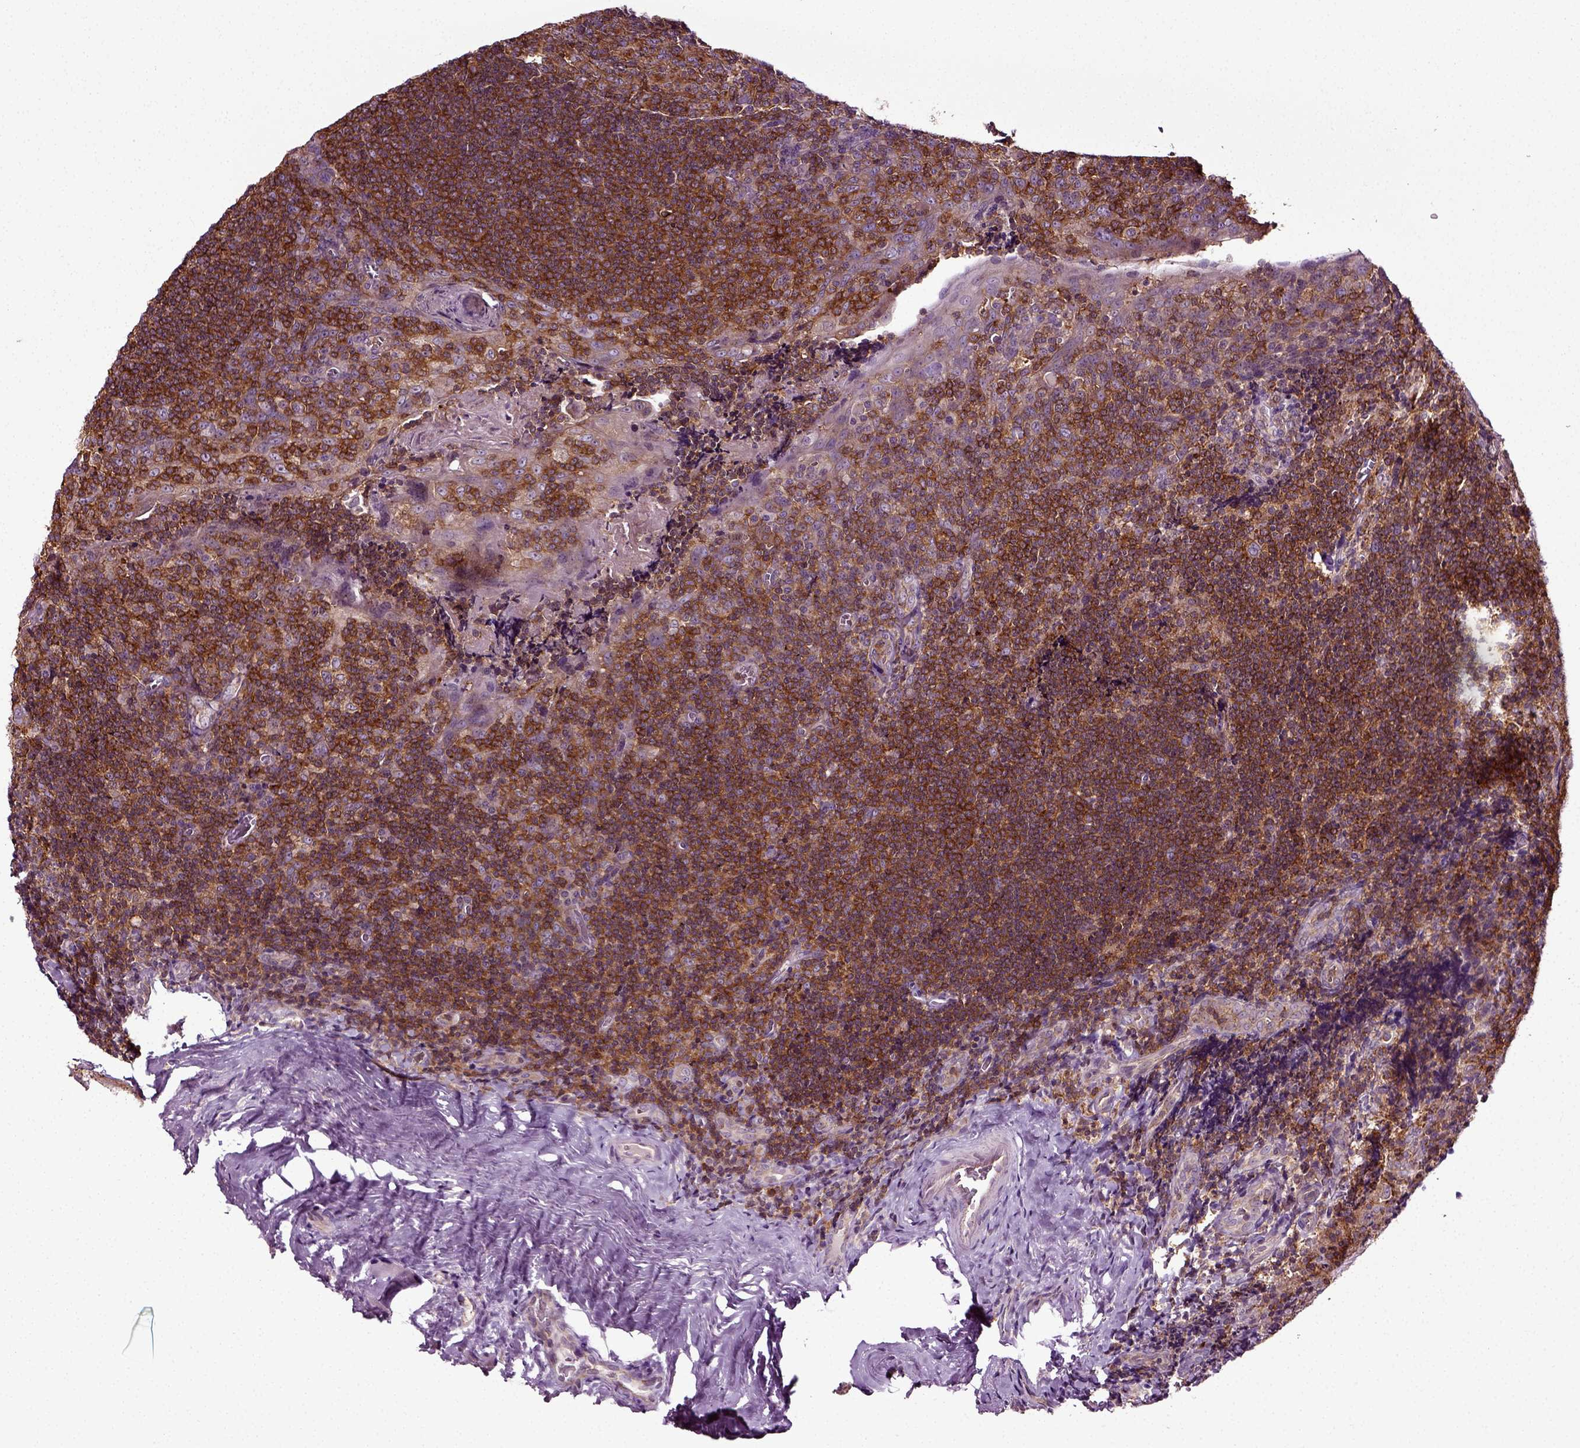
{"staining": {"intensity": "strong", "quantity": ">75%", "location": "cytoplasmic/membranous"}, "tissue": "tonsil", "cell_type": "Germinal center cells", "image_type": "normal", "snomed": [{"axis": "morphology", "description": "Normal tissue, NOS"}, {"axis": "morphology", "description": "Inflammation, NOS"}, {"axis": "topography", "description": "Tonsil"}], "caption": "Benign tonsil reveals strong cytoplasmic/membranous expression in approximately >75% of germinal center cells The staining was performed using DAB (3,3'-diaminobenzidine), with brown indicating positive protein expression. Nuclei are stained blue with hematoxylin..", "gene": "RHOF", "patient": {"sex": "female", "age": 31}}